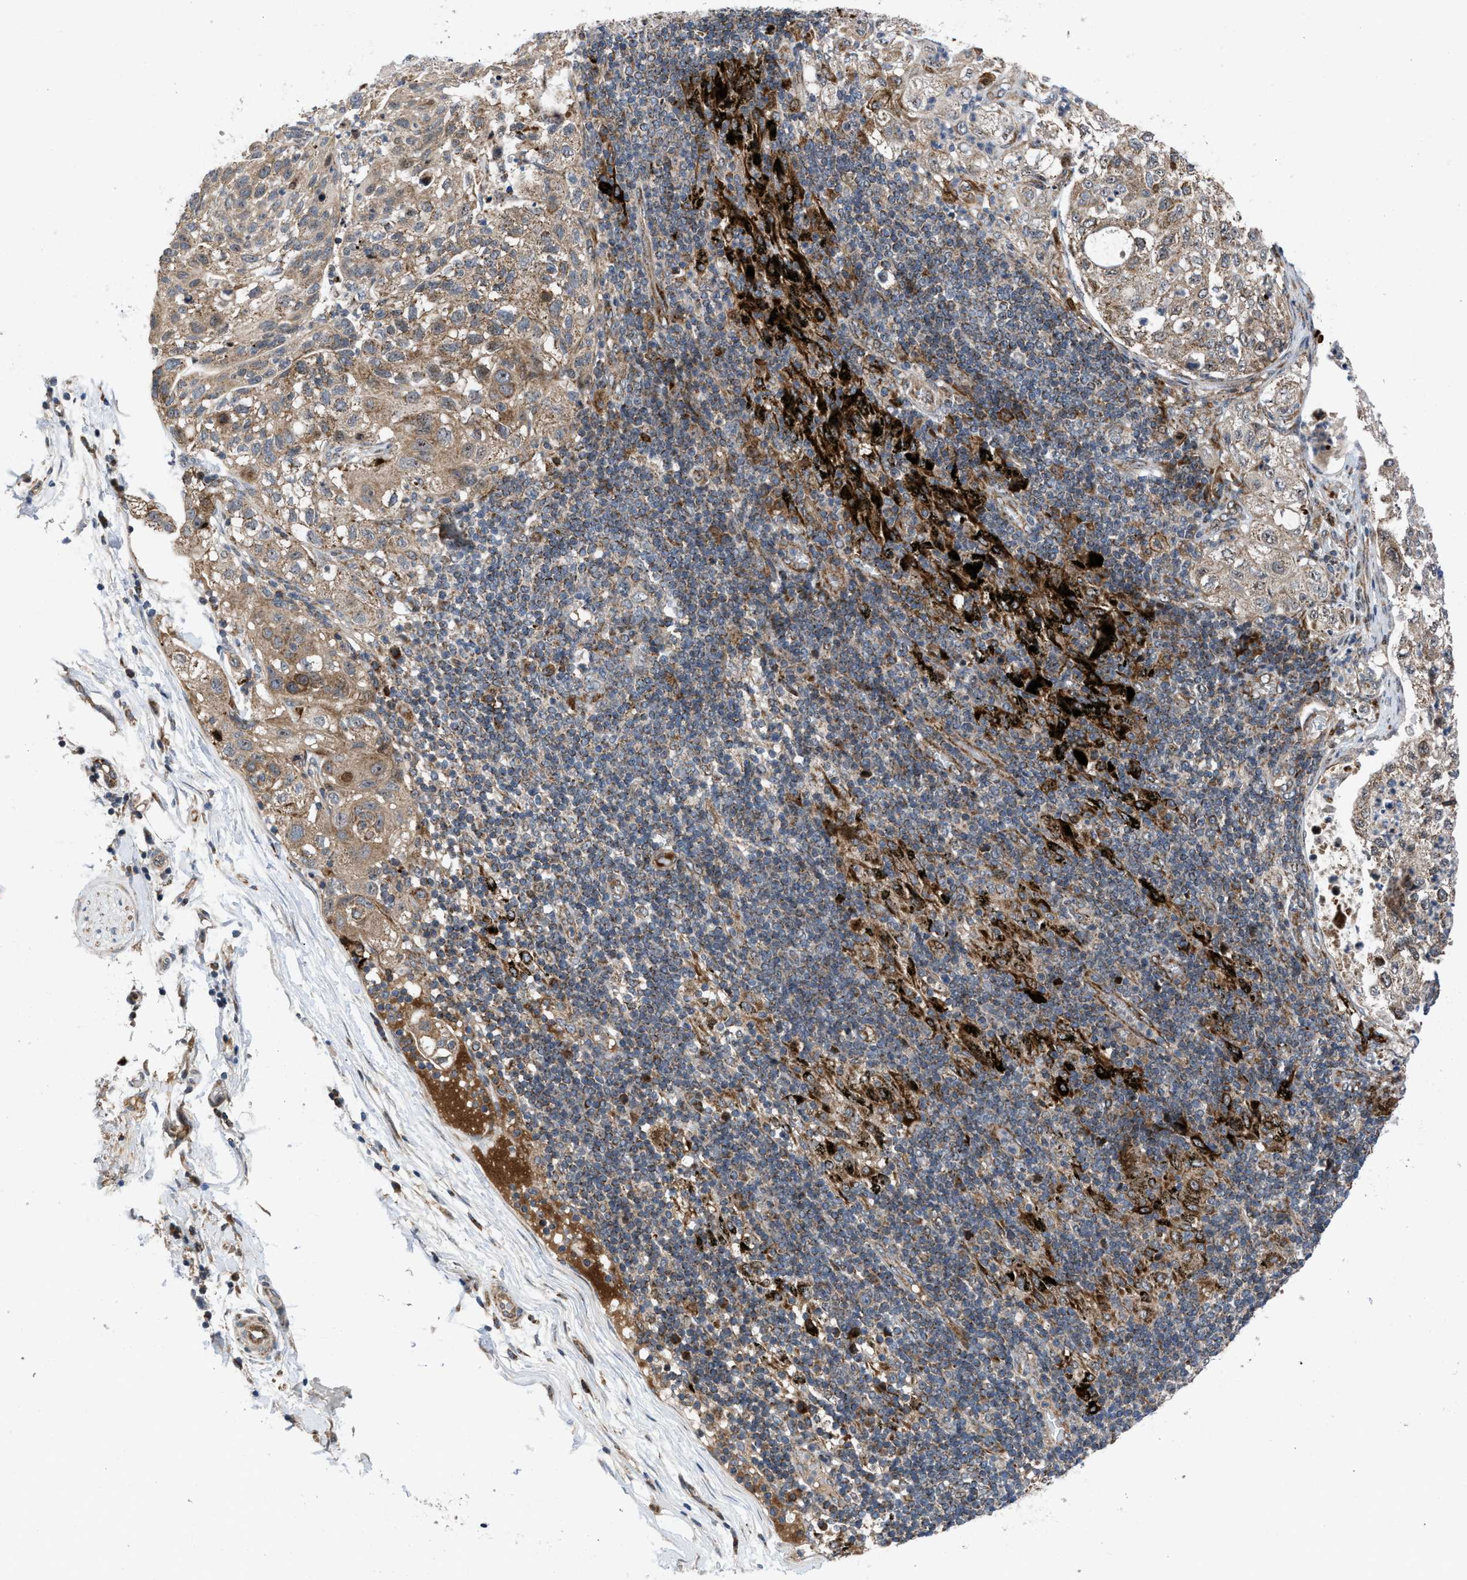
{"staining": {"intensity": "moderate", "quantity": ">75%", "location": "cytoplasmic/membranous"}, "tissue": "lung cancer", "cell_type": "Tumor cells", "image_type": "cancer", "snomed": [{"axis": "morphology", "description": "Inflammation, NOS"}, {"axis": "morphology", "description": "Squamous cell carcinoma, NOS"}, {"axis": "topography", "description": "Lymph node"}, {"axis": "topography", "description": "Soft tissue"}, {"axis": "topography", "description": "Lung"}], "caption": "Human squamous cell carcinoma (lung) stained for a protein (brown) reveals moderate cytoplasmic/membranous positive positivity in approximately >75% of tumor cells.", "gene": "AP3M2", "patient": {"sex": "male", "age": 66}}